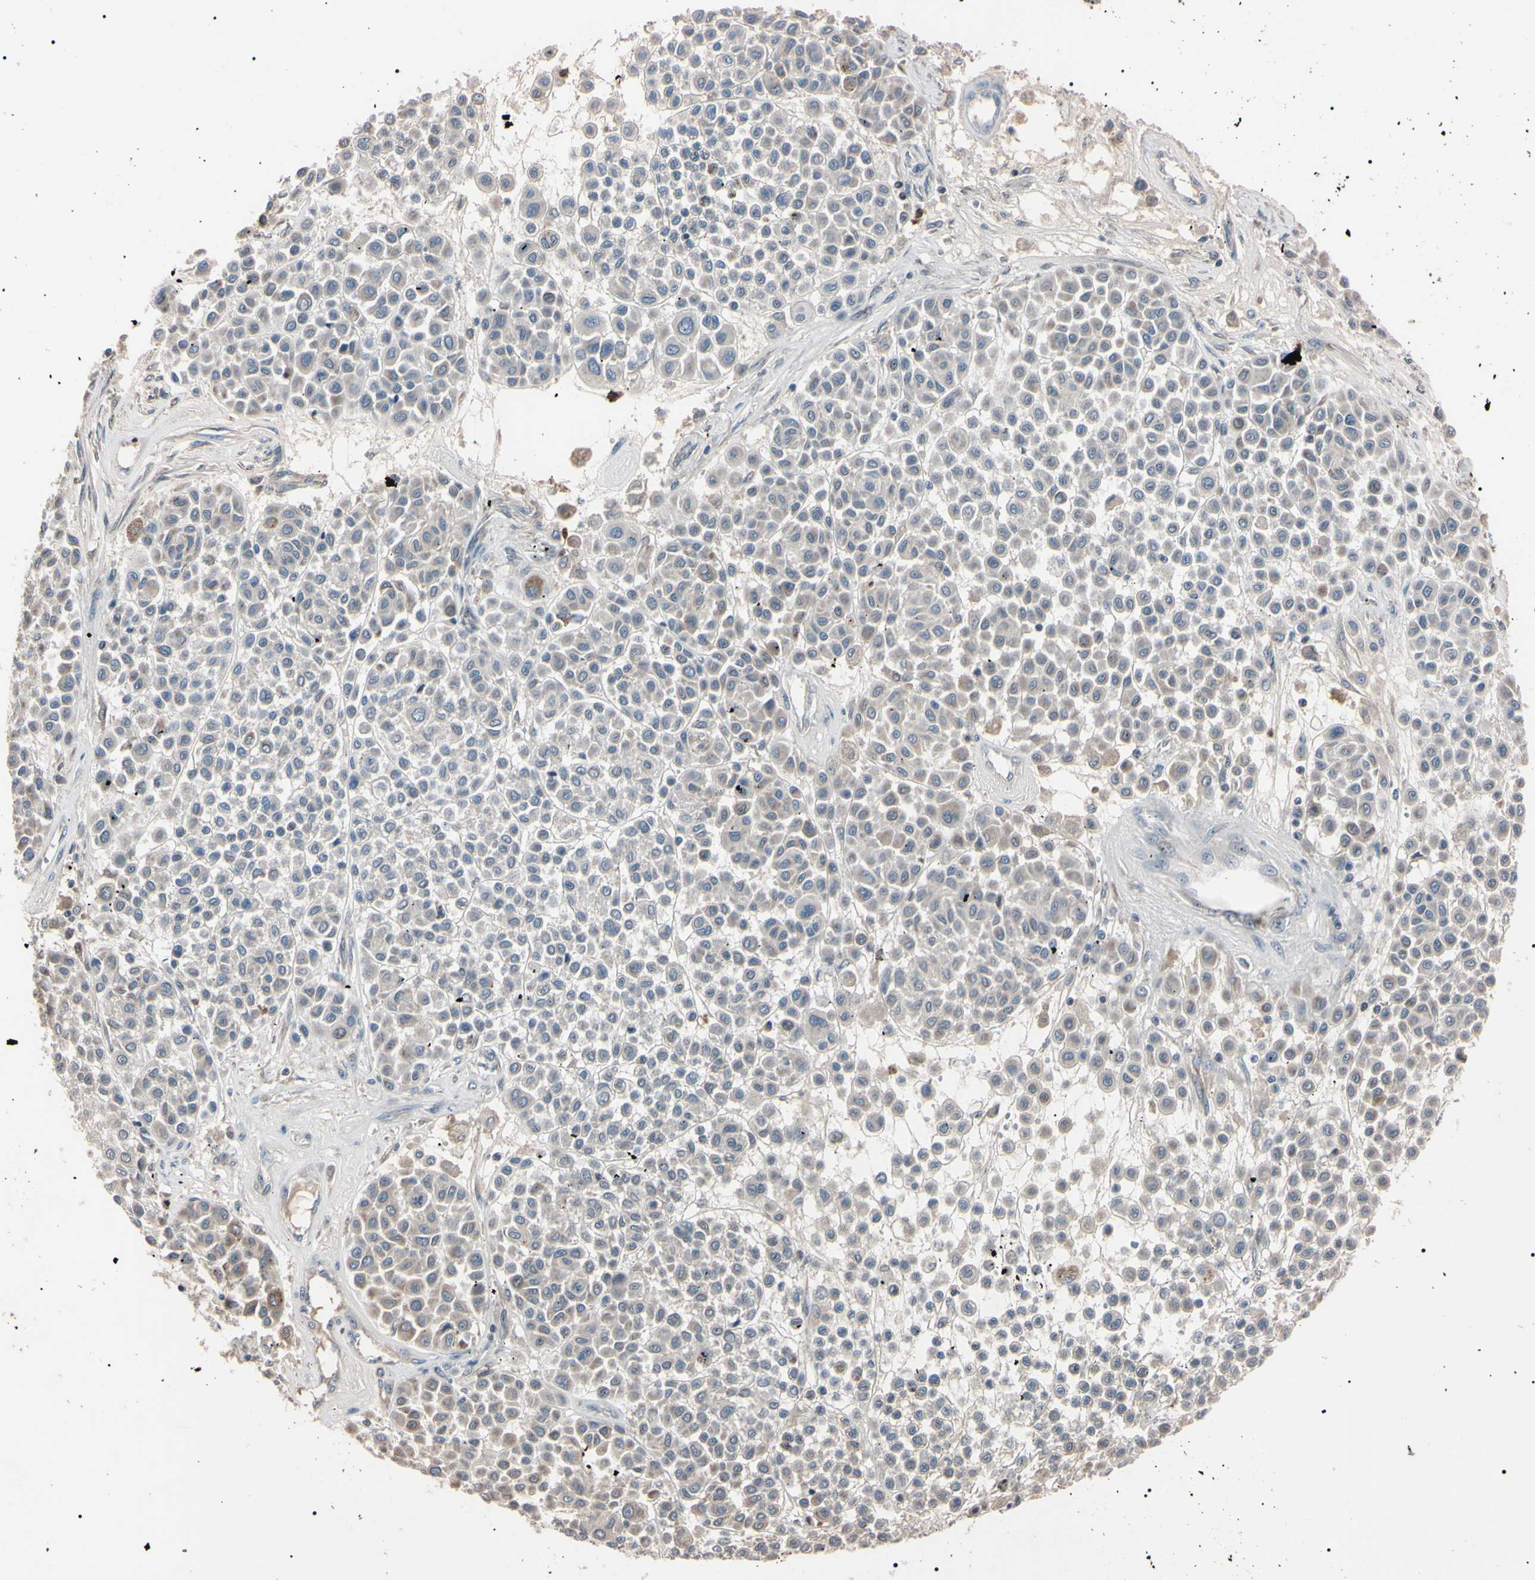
{"staining": {"intensity": "weak", "quantity": ">75%", "location": "cytoplasmic/membranous"}, "tissue": "melanoma", "cell_type": "Tumor cells", "image_type": "cancer", "snomed": [{"axis": "morphology", "description": "Malignant melanoma, Metastatic site"}, {"axis": "topography", "description": "Soft tissue"}], "caption": "IHC staining of malignant melanoma (metastatic site), which exhibits low levels of weak cytoplasmic/membranous staining in about >75% of tumor cells indicating weak cytoplasmic/membranous protein staining. The staining was performed using DAB (3,3'-diaminobenzidine) (brown) for protein detection and nuclei were counterstained in hematoxylin (blue).", "gene": "TRAF5", "patient": {"sex": "male", "age": 41}}